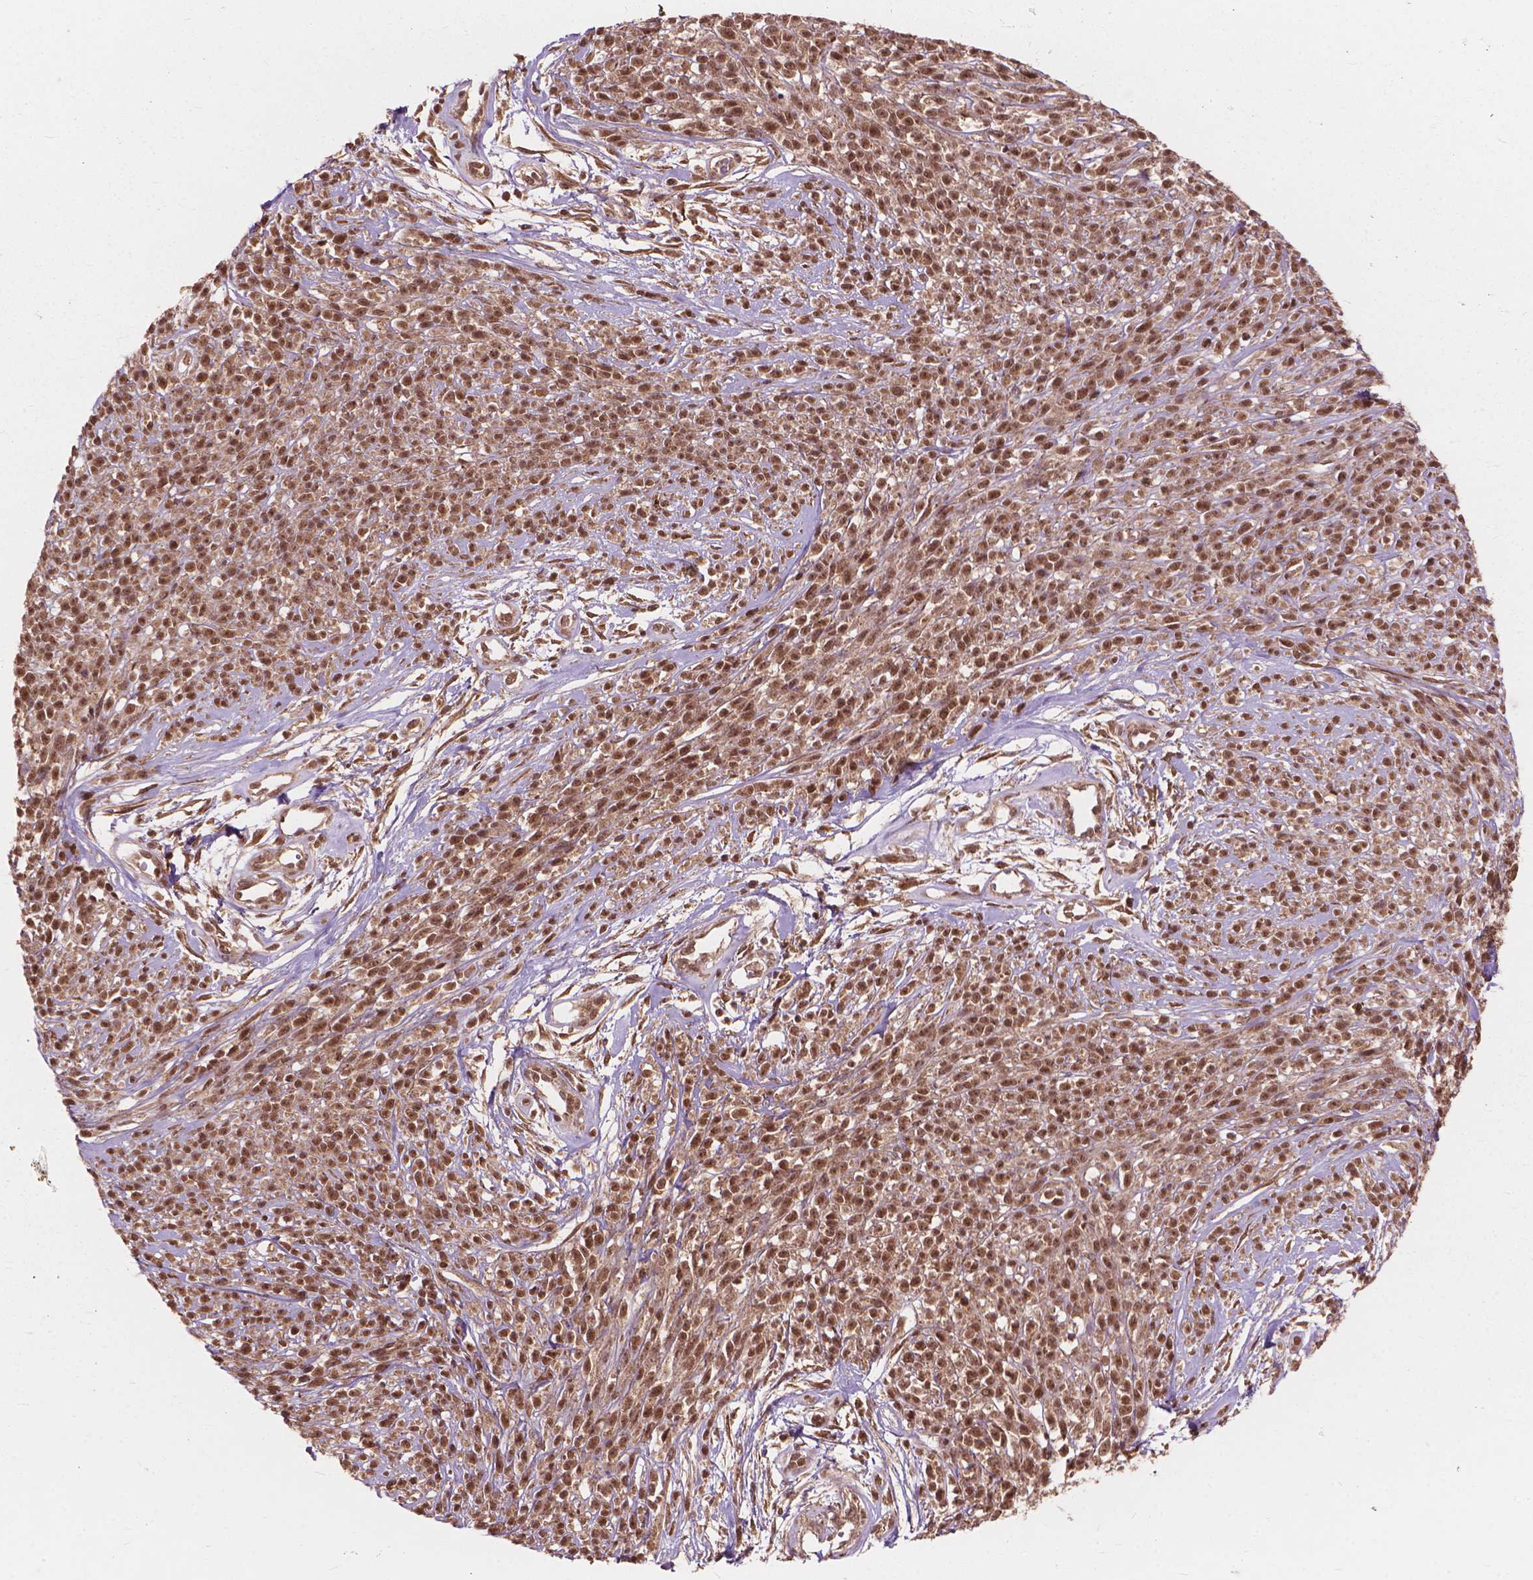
{"staining": {"intensity": "moderate", "quantity": ">75%", "location": "cytoplasmic/membranous,nuclear"}, "tissue": "melanoma", "cell_type": "Tumor cells", "image_type": "cancer", "snomed": [{"axis": "morphology", "description": "Malignant melanoma, NOS"}, {"axis": "topography", "description": "Skin"}, {"axis": "topography", "description": "Skin of trunk"}], "caption": "DAB (3,3'-diaminobenzidine) immunohistochemical staining of human melanoma shows moderate cytoplasmic/membranous and nuclear protein expression in approximately >75% of tumor cells.", "gene": "SSU72", "patient": {"sex": "male", "age": 74}}